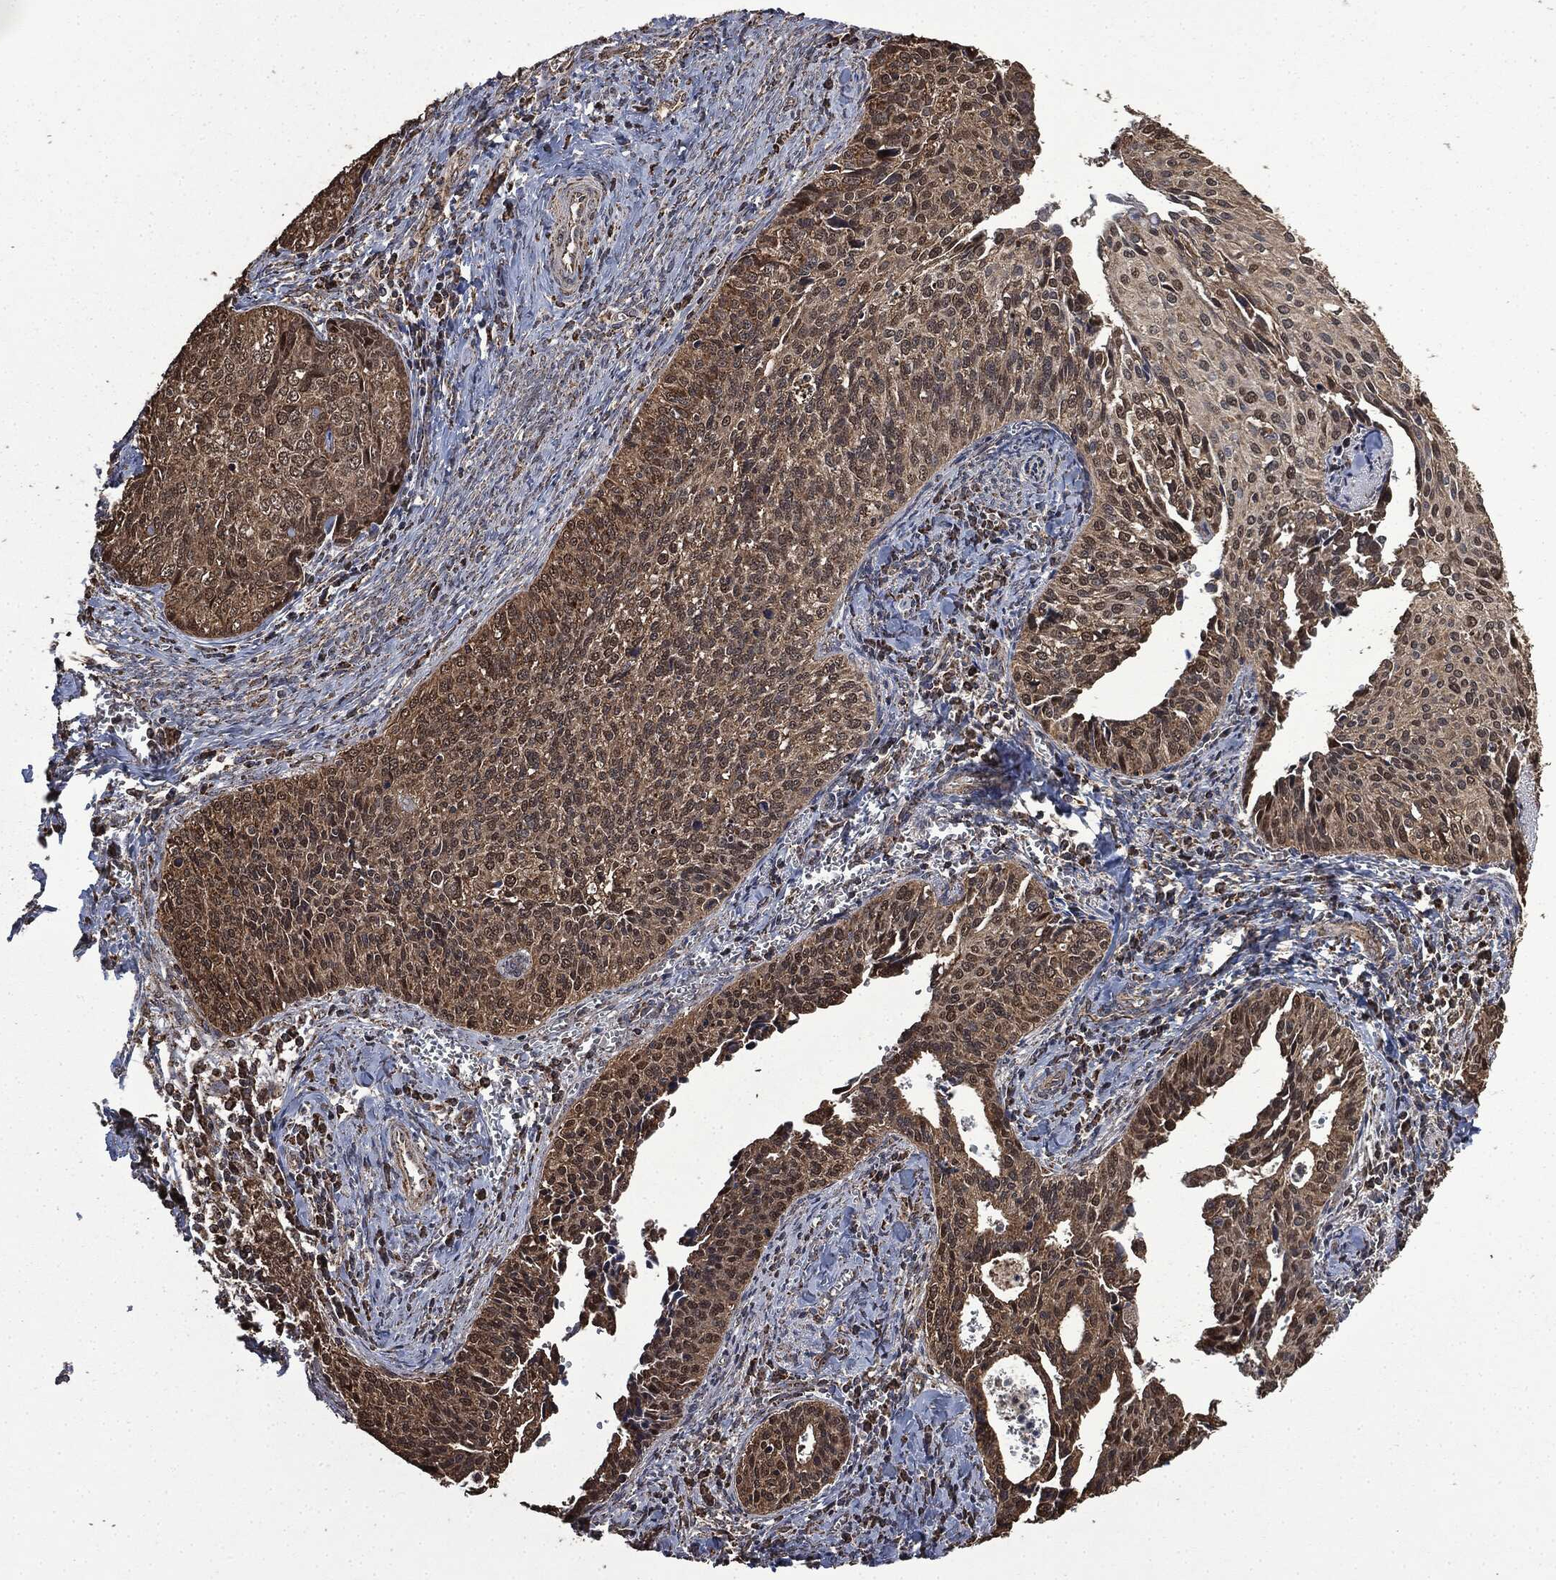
{"staining": {"intensity": "moderate", "quantity": ">75%", "location": "cytoplasmic/membranous,nuclear"}, "tissue": "cervical cancer", "cell_type": "Tumor cells", "image_type": "cancer", "snomed": [{"axis": "morphology", "description": "Squamous cell carcinoma, NOS"}, {"axis": "topography", "description": "Cervix"}], "caption": "Cervical squamous cell carcinoma stained for a protein (brown) demonstrates moderate cytoplasmic/membranous and nuclear positive expression in approximately >75% of tumor cells.", "gene": "LIG3", "patient": {"sex": "female", "age": 29}}